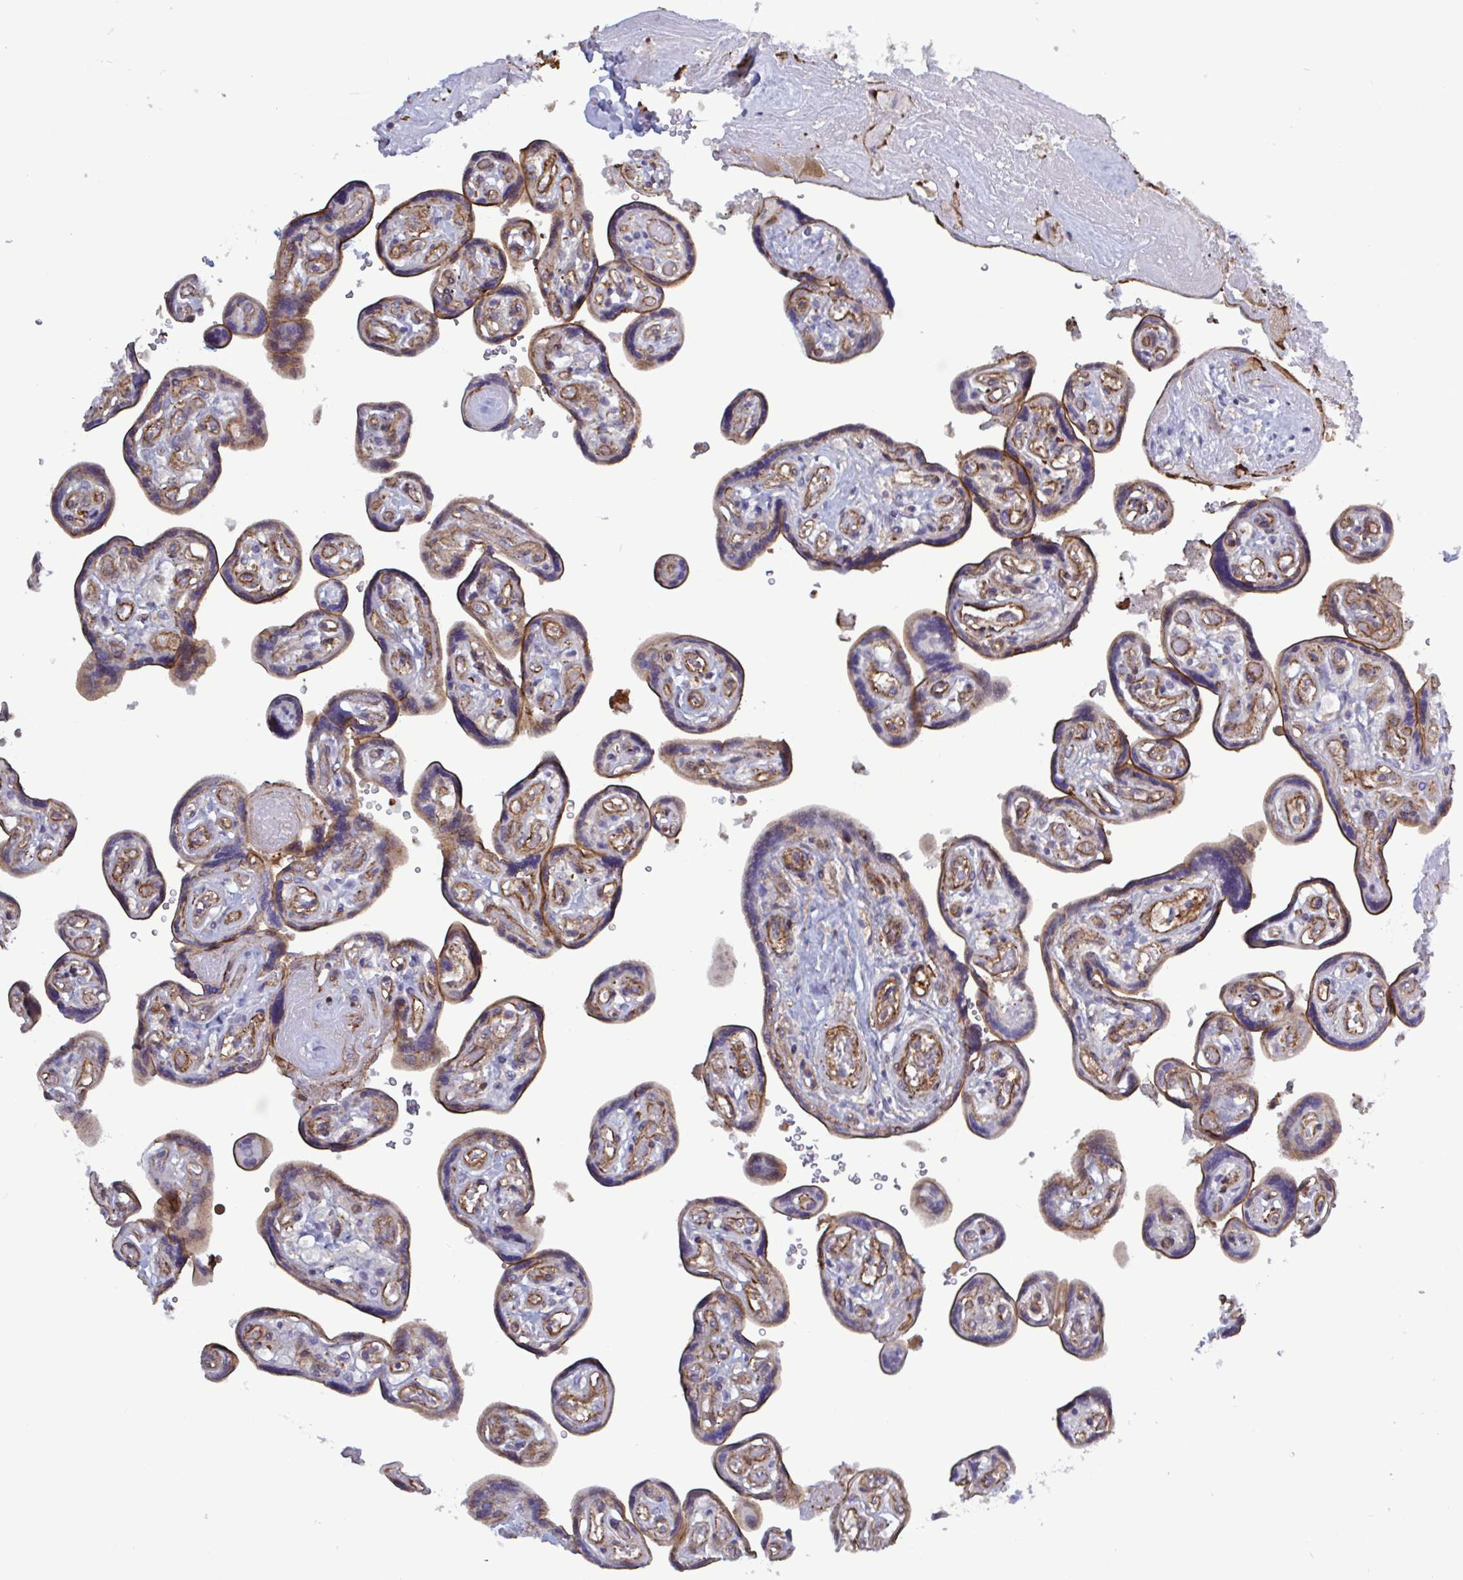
{"staining": {"intensity": "moderate", "quantity": ">75%", "location": "cytoplasmic/membranous"}, "tissue": "placenta", "cell_type": "Trophoblastic cells", "image_type": "normal", "snomed": [{"axis": "morphology", "description": "Normal tissue, NOS"}, {"axis": "topography", "description": "Placenta"}], "caption": "Normal placenta was stained to show a protein in brown. There is medium levels of moderate cytoplasmic/membranous expression in approximately >75% of trophoblastic cells. The staining was performed using DAB to visualize the protein expression in brown, while the nuclei were stained in blue with hematoxylin (Magnification: 20x).", "gene": "SHISA7", "patient": {"sex": "female", "age": 32}}